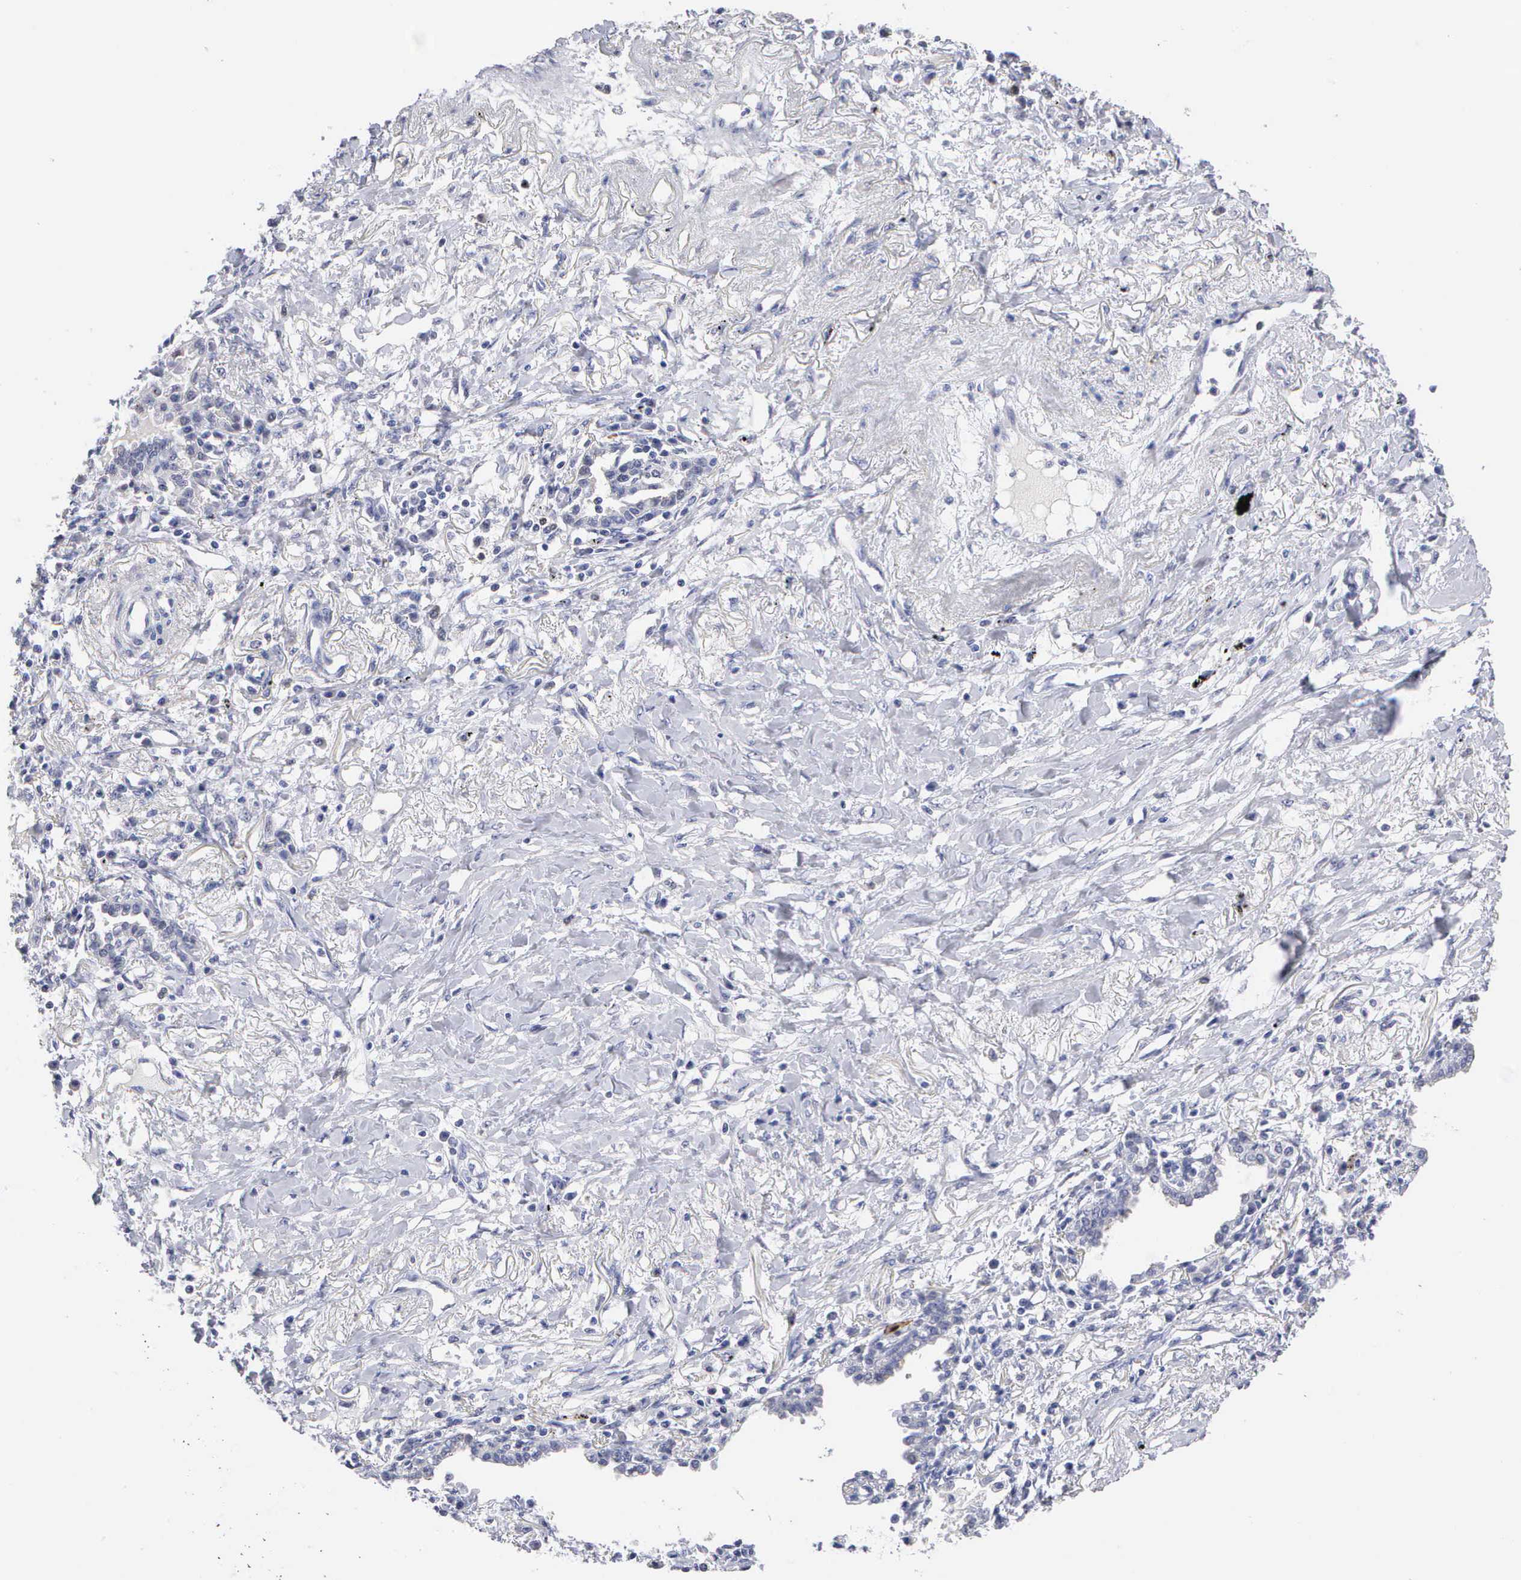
{"staining": {"intensity": "negative", "quantity": "none", "location": "none"}, "tissue": "lung cancer", "cell_type": "Tumor cells", "image_type": "cancer", "snomed": [{"axis": "morphology", "description": "Adenocarcinoma, NOS"}, {"axis": "topography", "description": "Lung"}], "caption": "IHC histopathology image of neoplastic tissue: lung adenocarcinoma stained with DAB displays no significant protein expression in tumor cells.", "gene": "KDM6A", "patient": {"sex": "male", "age": 60}}